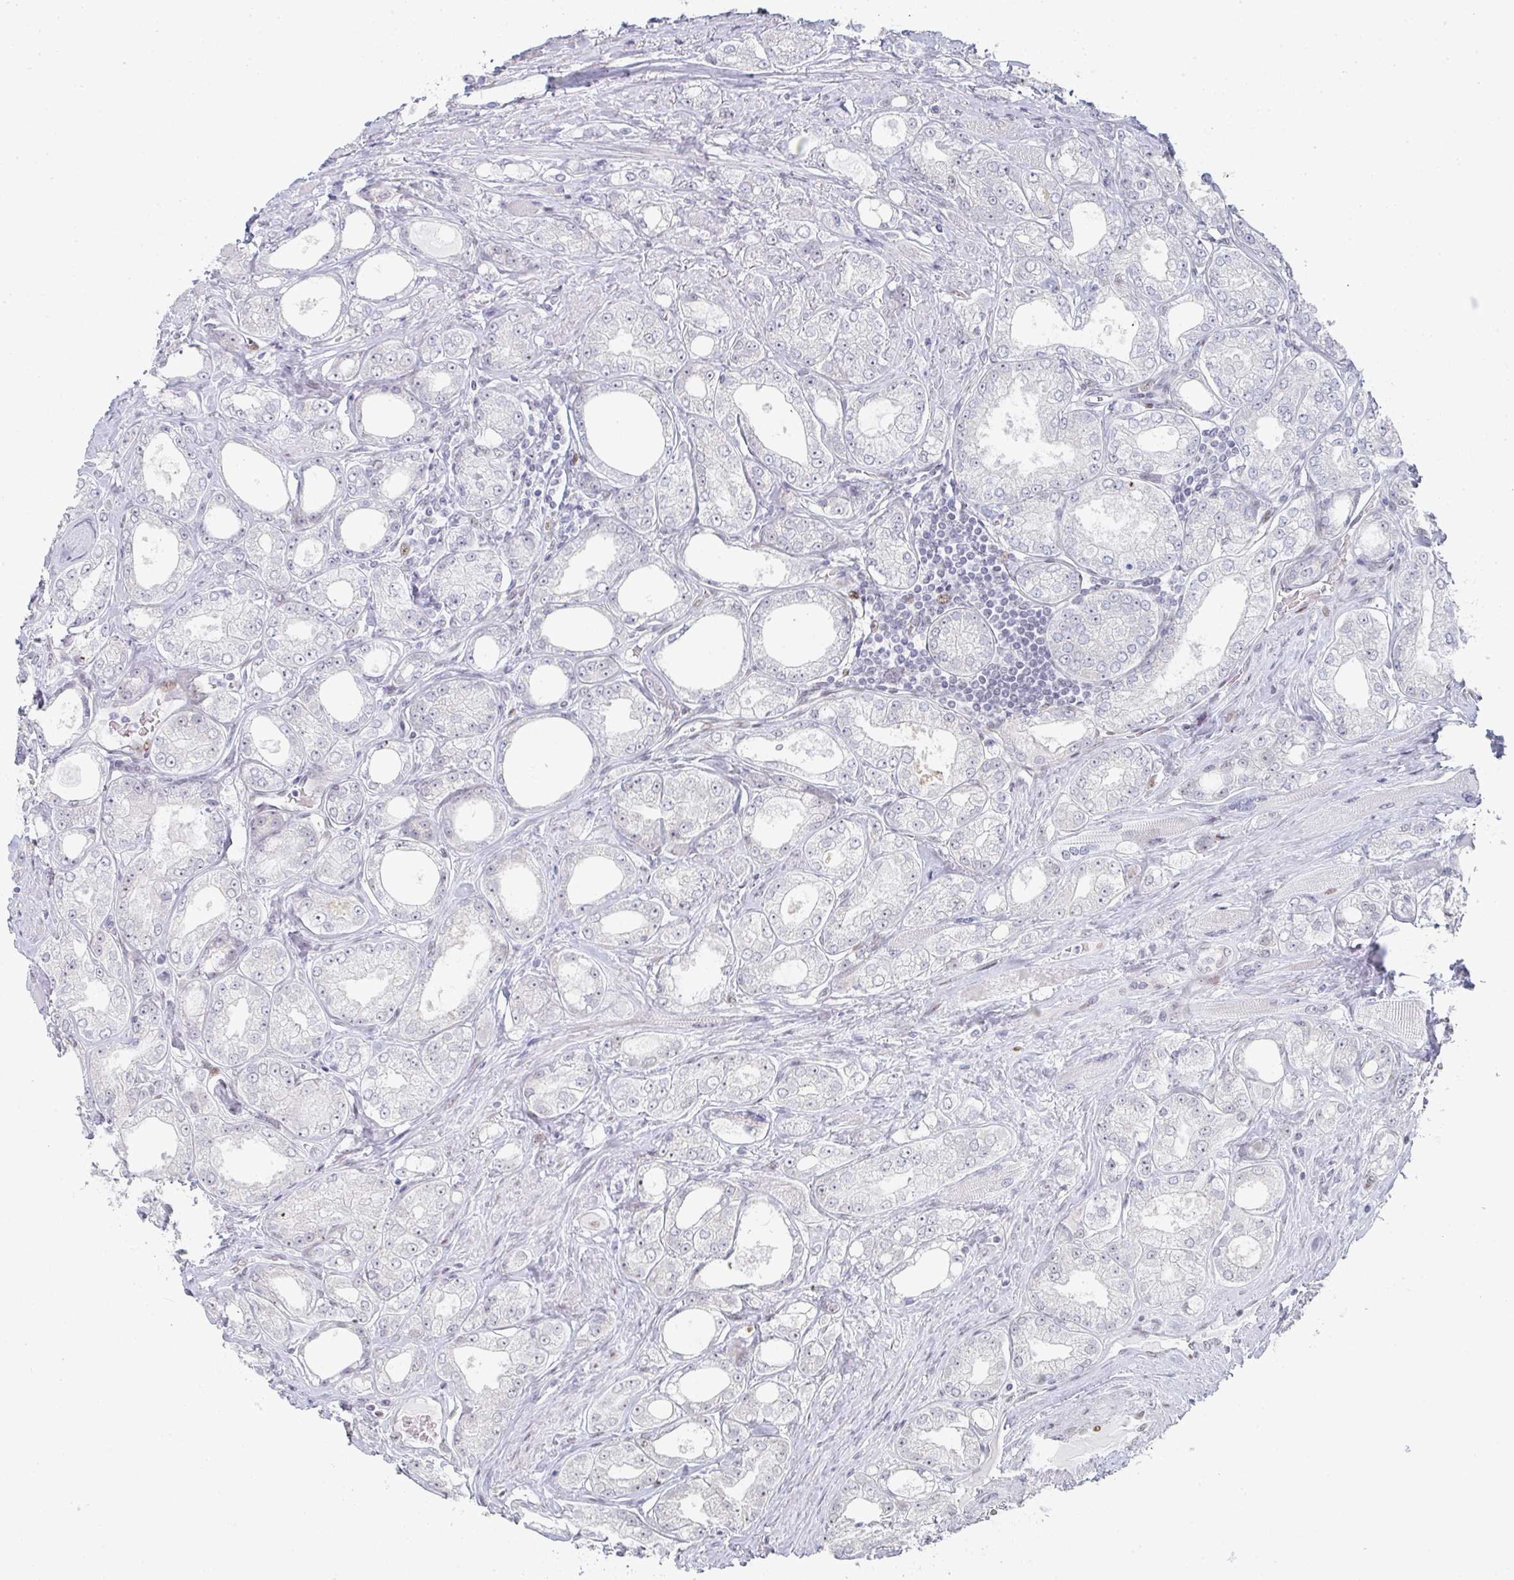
{"staining": {"intensity": "negative", "quantity": "none", "location": "none"}, "tissue": "prostate cancer", "cell_type": "Tumor cells", "image_type": "cancer", "snomed": [{"axis": "morphology", "description": "Adenocarcinoma, High grade"}, {"axis": "topography", "description": "Prostate"}], "caption": "IHC of human prostate high-grade adenocarcinoma demonstrates no expression in tumor cells. Nuclei are stained in blue.", "gene": "POU2AF2", "patient": {"sex": "male", "age": 68}}